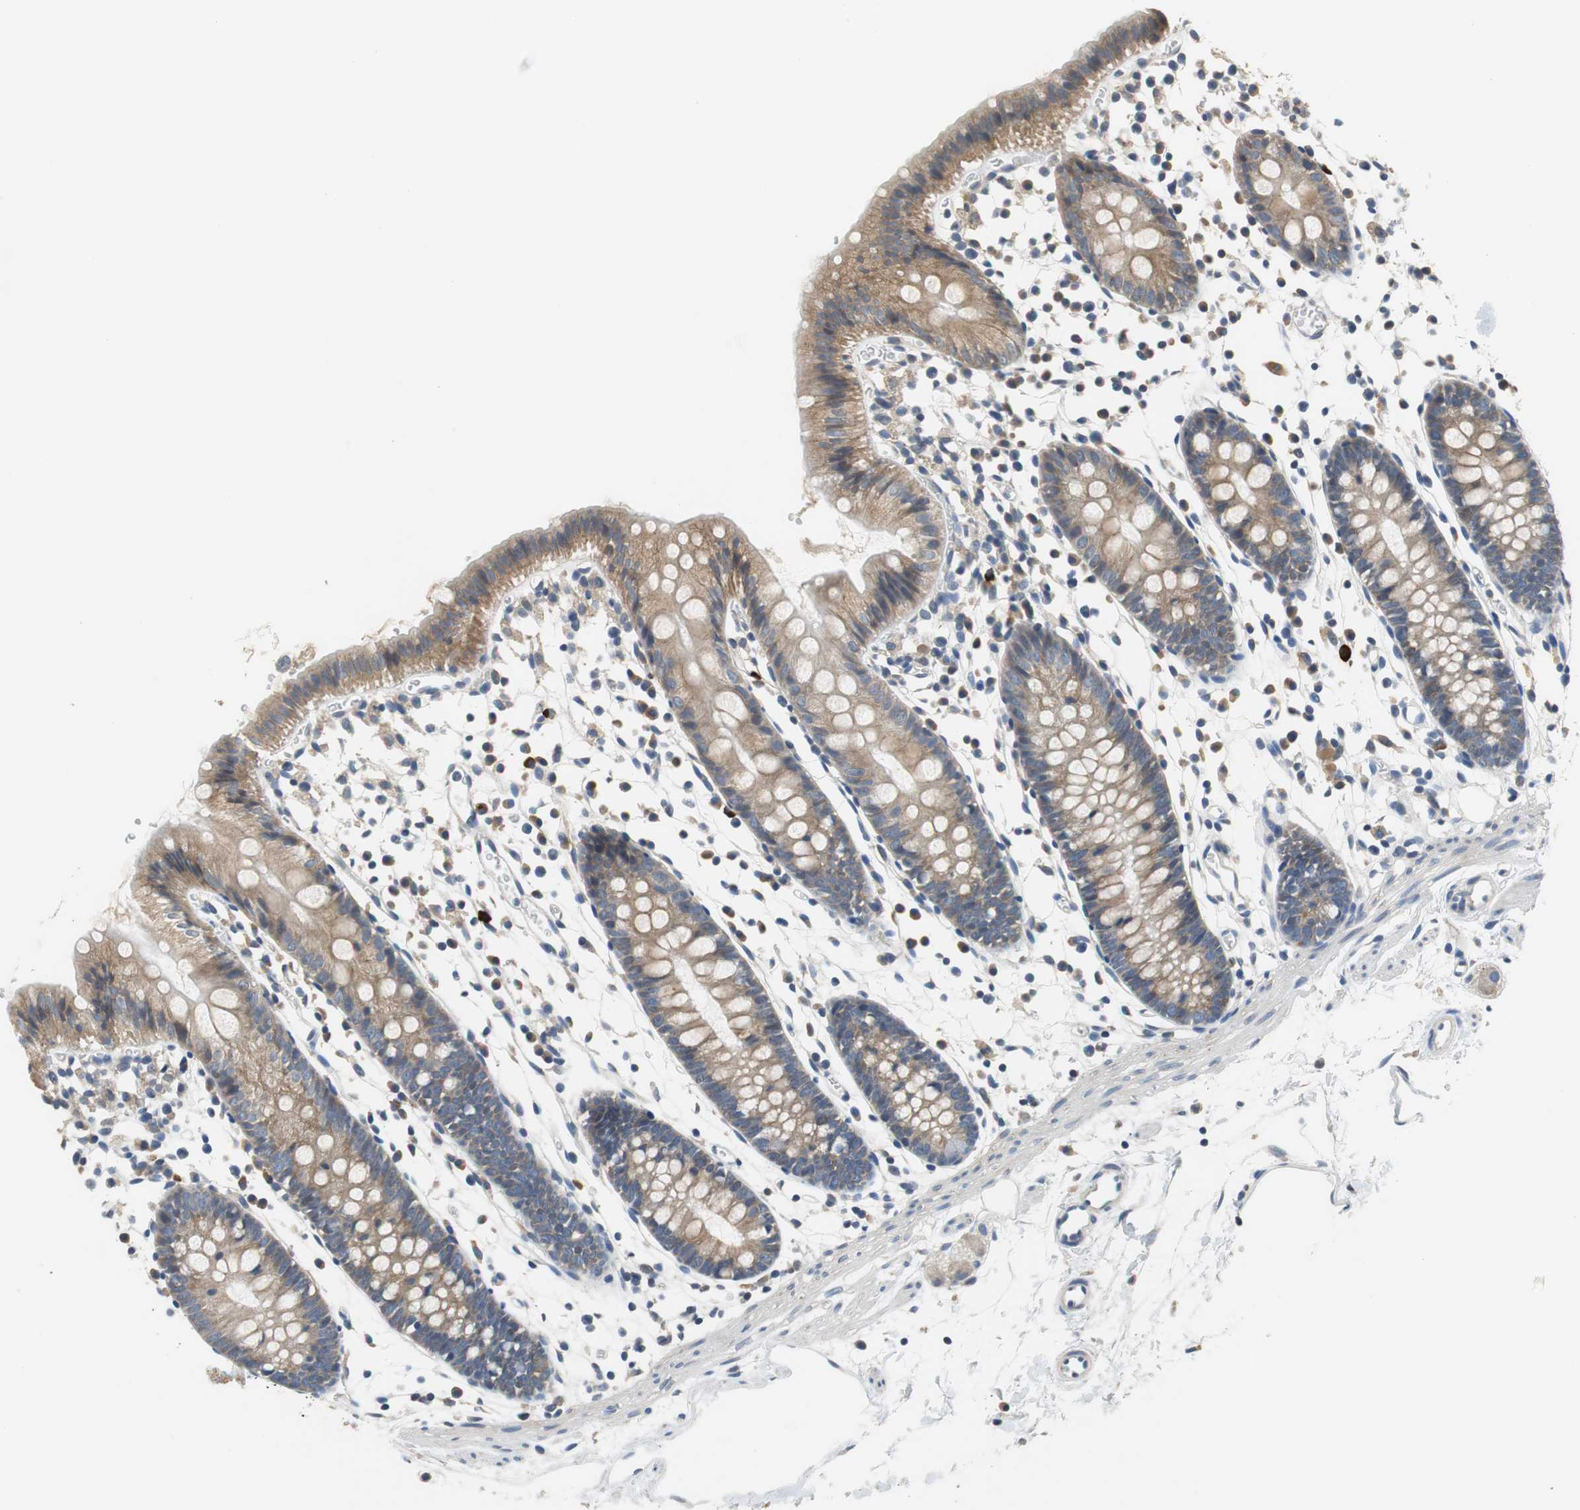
{"staining": {"intensity": "negative", "quantity": "none", "location": "none"}, "tissue": "colon", "cell_type": "Endothelial cells", "image_type": "normal", "snomed": [{"axis": "morphology", "description": "Normal tissue, NOS"}, {"axis": "topography", "description": "Colon"}], "caption": "Endothelial cells show no significant protein positivity in normal colon. (Brightfield microscopy of DAB immunohistochemistry at high magnification).", "gene": "MTIF2", "patient": {"sex": "male", "age": 14}}